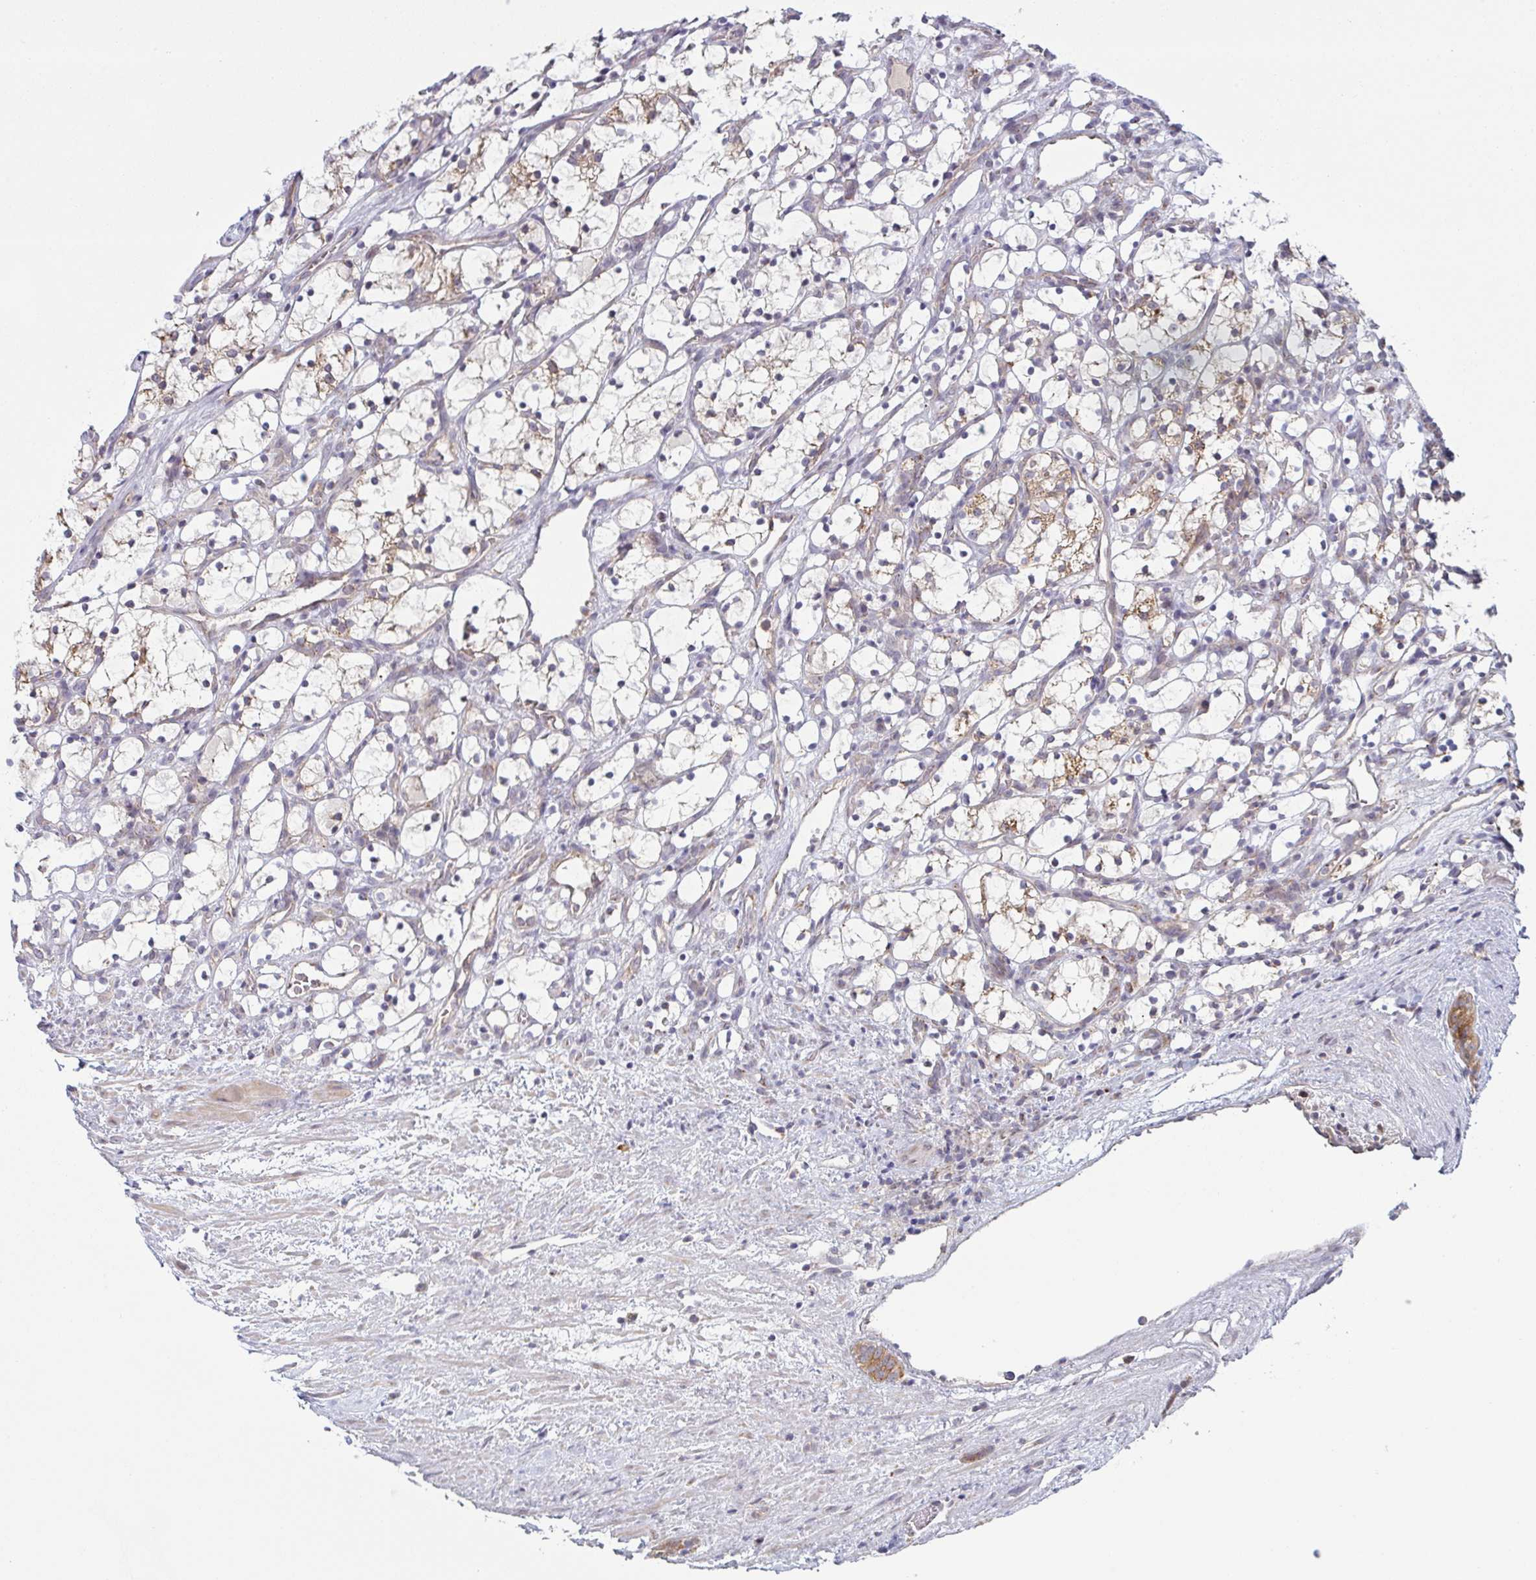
{"staining": {"intensity": "weak", "quantity": "25%-75%", "location": "cytoplasmic/membranous"}, "tissue": "renal cancer", "cell_type": "Tumor cells", "image_type": "cancer", "snomed": [{"axis": "morphology", "description": "Adenocarcinoma, NOS"}, {"axis": "topography", "description": "Kidney"}], "caption": "IHC (DAB) staining of human renal adenocarcinoma exhibits weak cytoplasmic/membranous protein positivity in about 25%-75% of tumor cells. The staining is performed using DAB brown chromogen to label protein expression. The nuclei are counter-stained blue using hematoxylin.", "gene": "XAF1", "patient": {"sex": "female", "age": 69}}